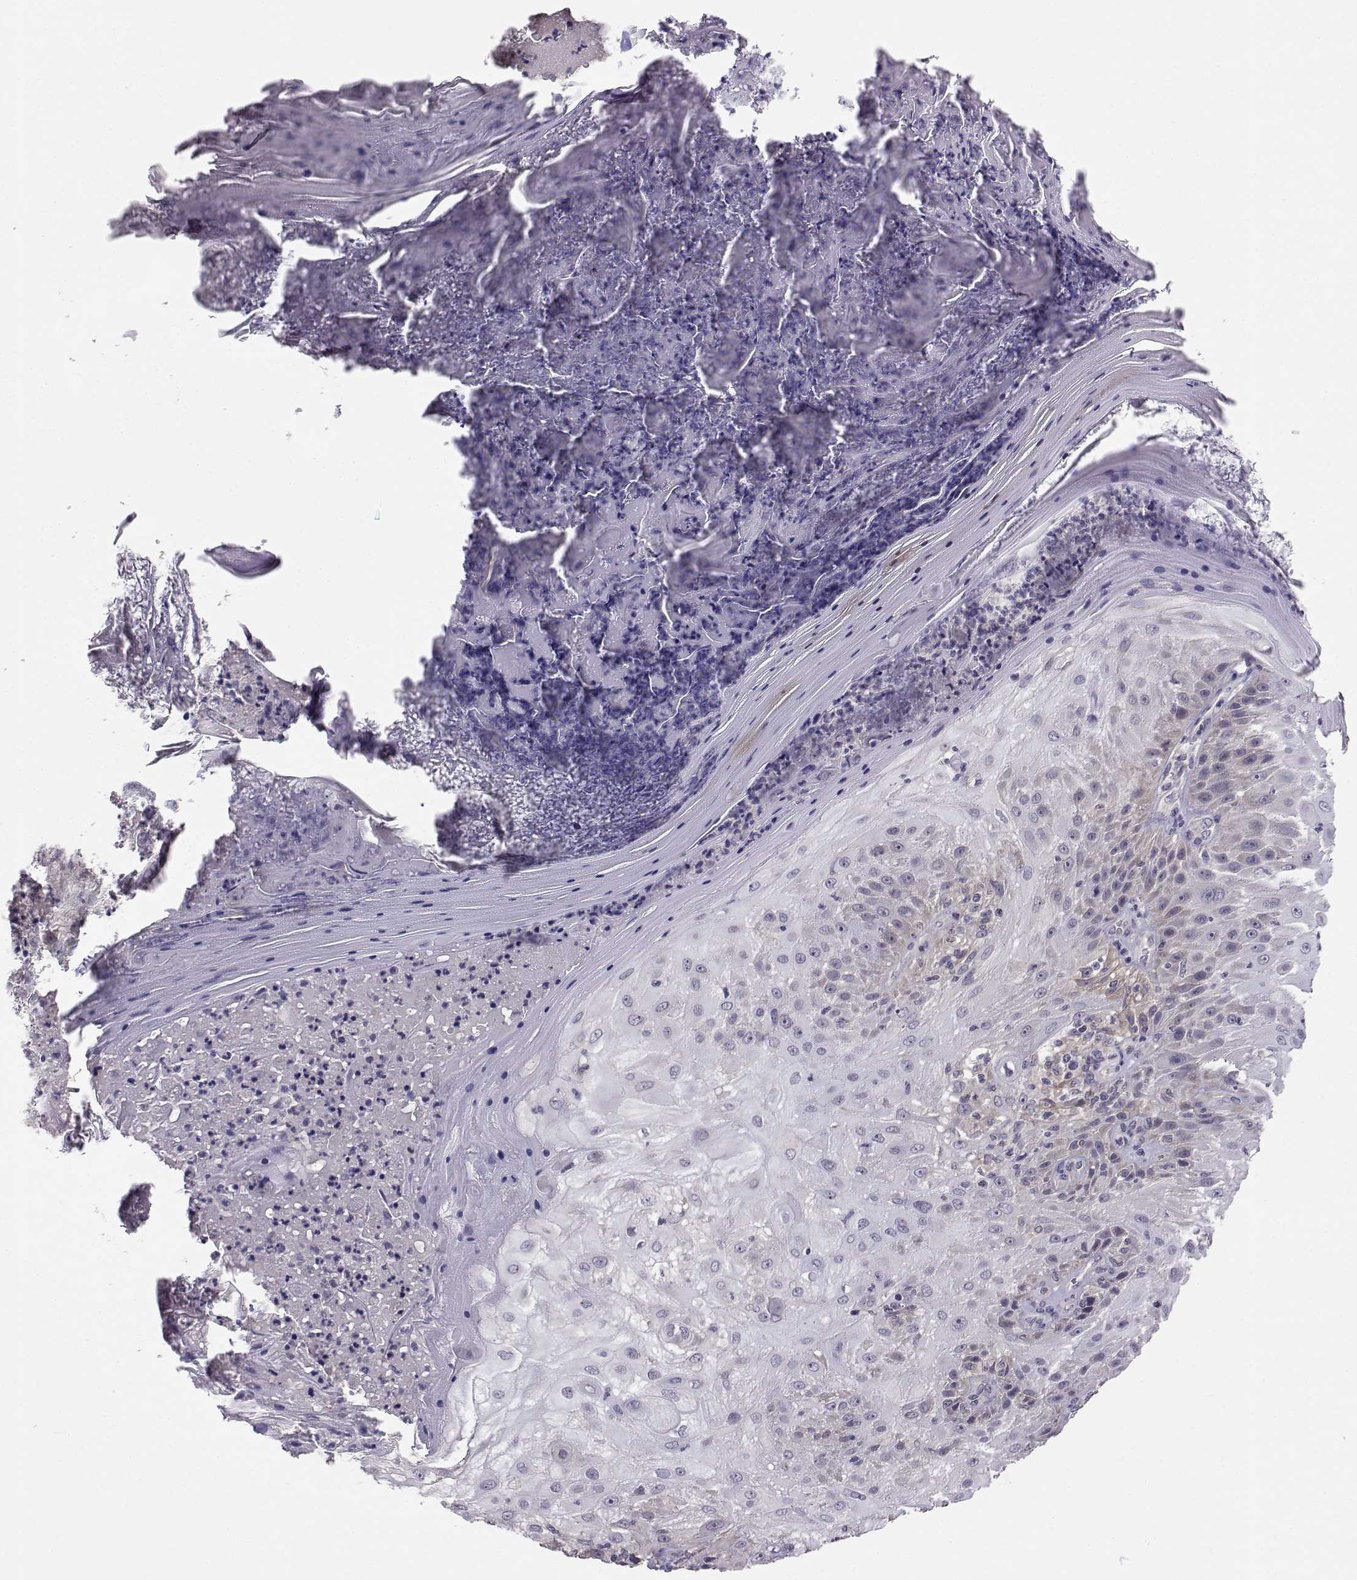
{"staining": {"intensity": "weak", "quantity": "<25%", "location": "cytoplasmic/membranous"}, "tissue": "skin cancer", "cell_type": "Tumor cells", "image_type": "cancer", "snomed": [{"axis": "morphology", "description": "Normal tissue, NOS"}, {"axis": "morphology", "description": "Squamous cell carcinoma, NOS"}, {"axis": "topography", "description": "Skin"}], "caption": "Tumor cells show no significant expression in skin cancer.", "gene": "PEX5L", "patient": {"sex": "female", "age": 83}}